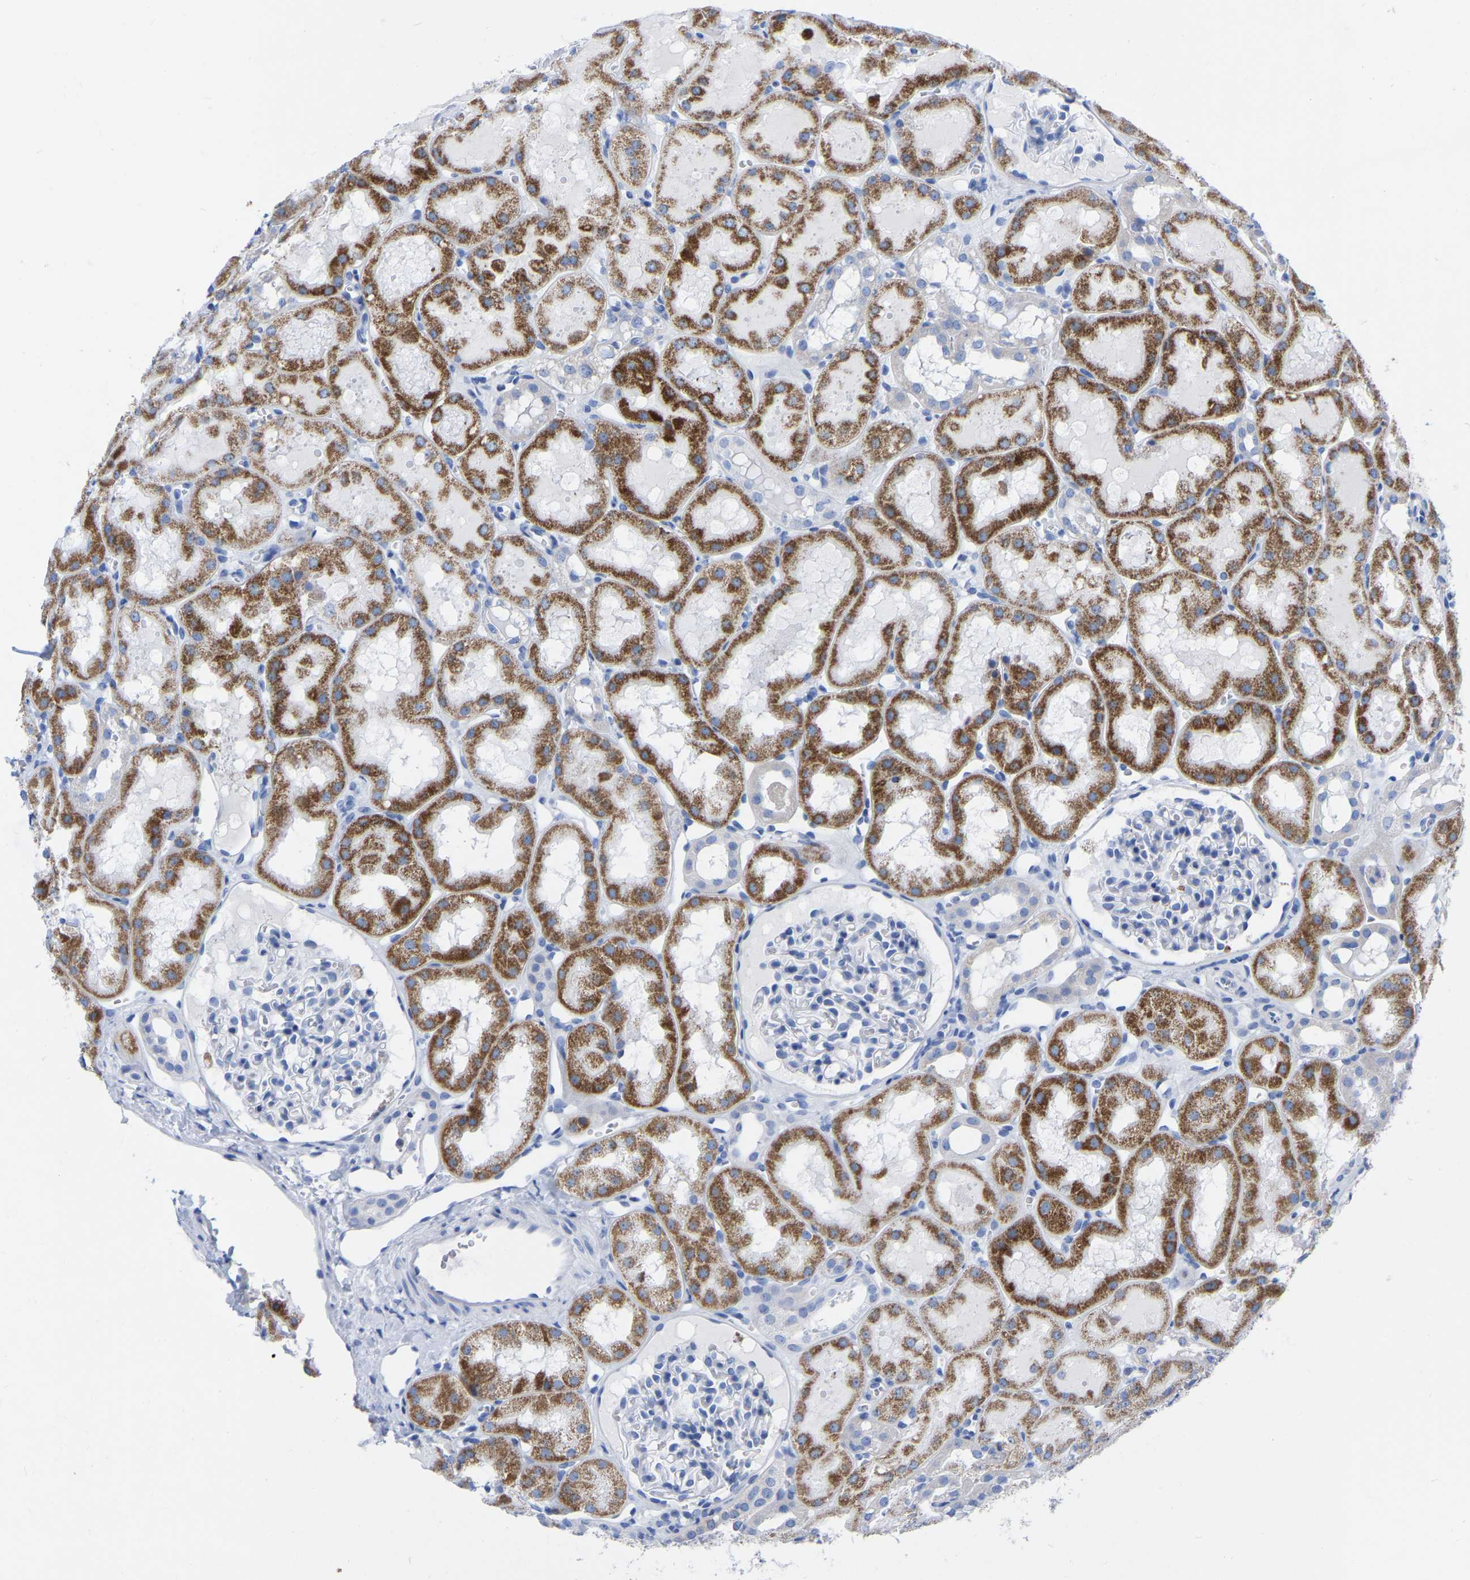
{"staining": {"intensity": "negative", "quantity": "none", "location": "none"}, "tissue": "kidney", "cell_type": "Cells in glomeruli", "image_type": "normal", "snomed": [{"axis": "morphology", "description": "Normal tissue, NOS"}, {"axis": "topography", "description": "Kidney"}, {"axis": "topography", "description": "Urinary bladder"}], "caption": "The photomicrograph displays no staining of cells in glomeruli in benign kidney.", "gene": "ZNF629", "patient": {"sex": "male", "age": 16}}